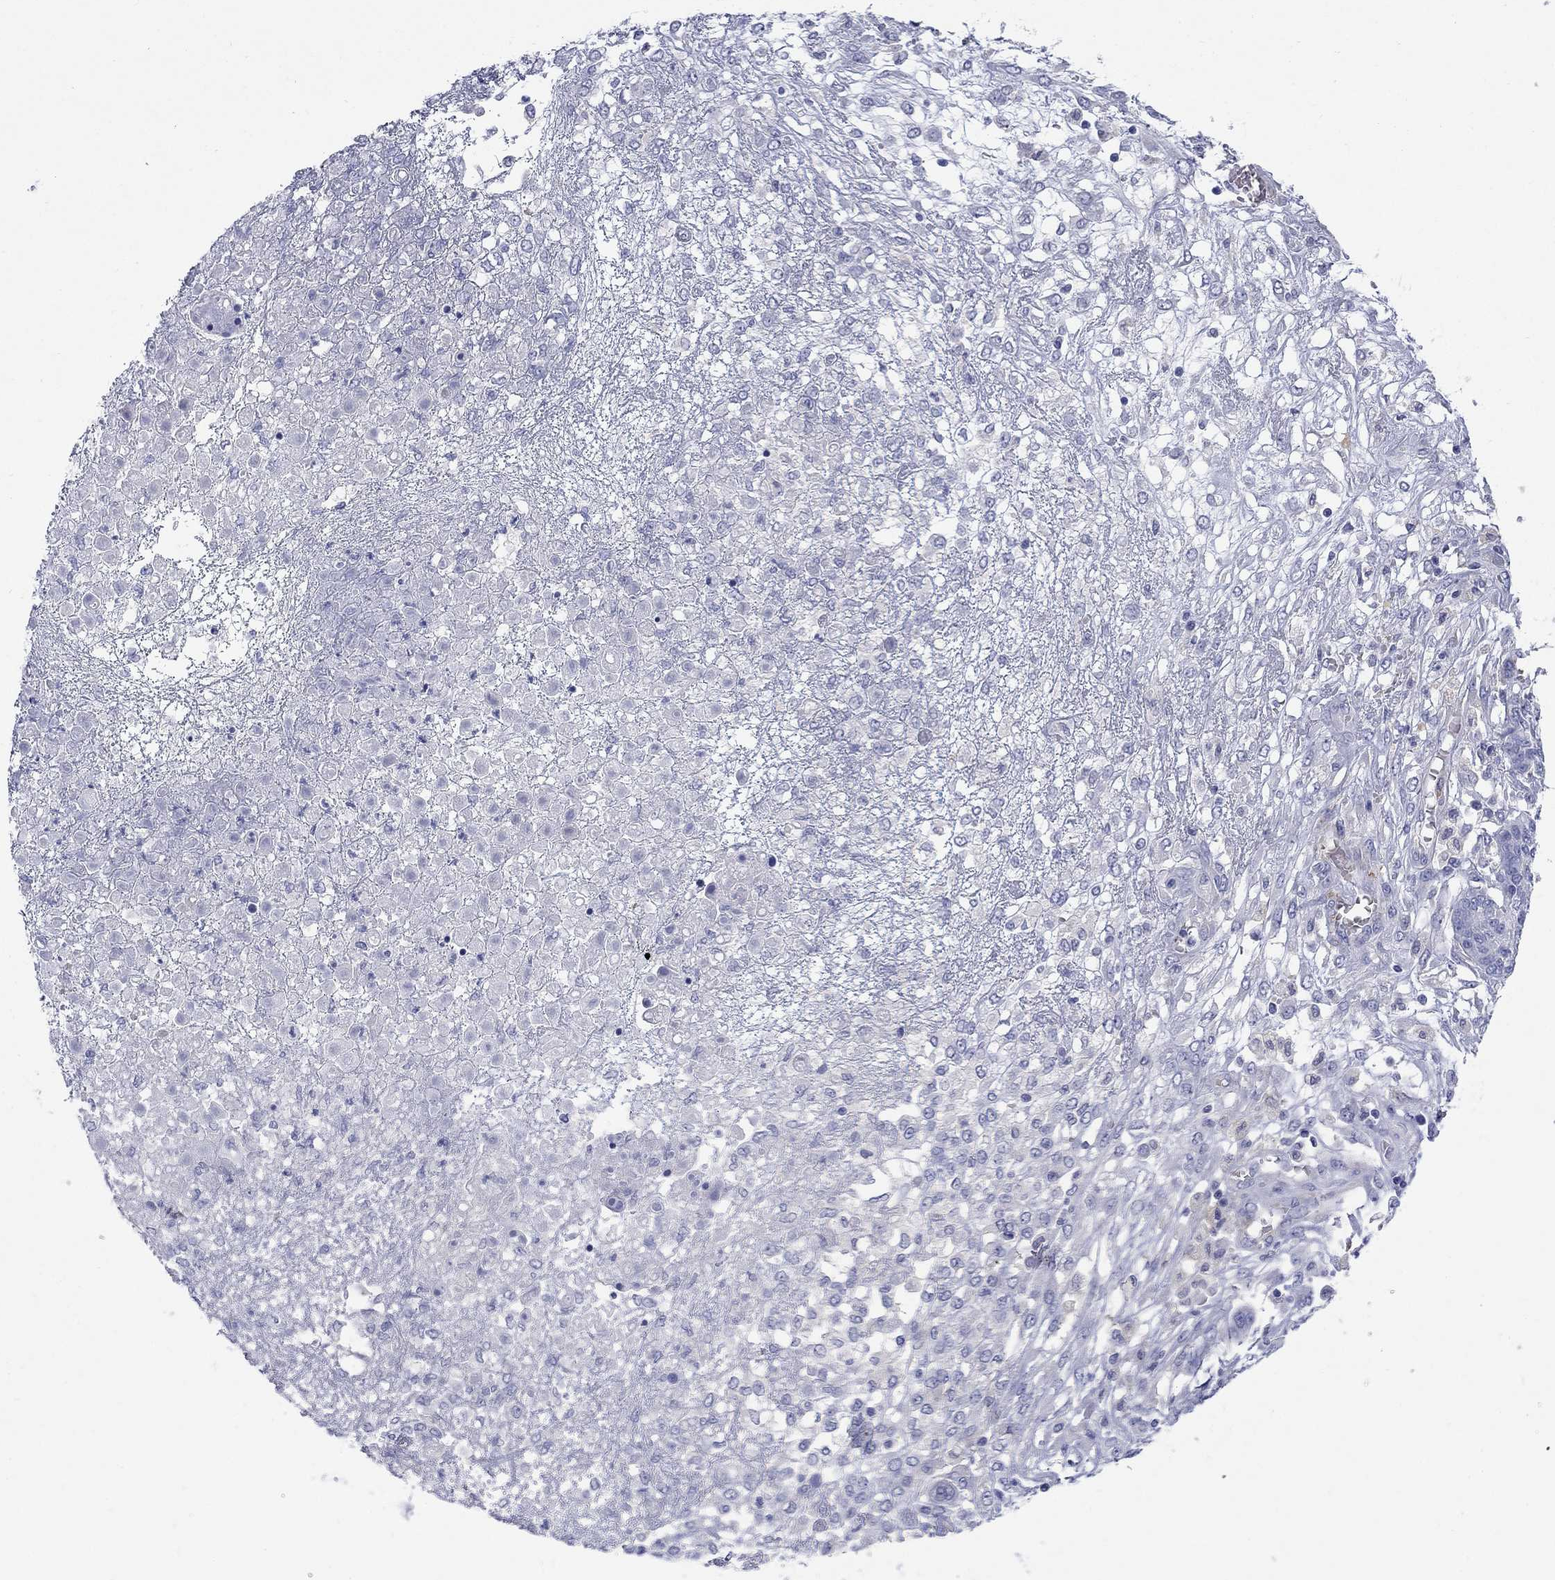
{"staining": {"intensity": "negative", "quantity": "none", "location": "none"}, "tissue": "ovarian cancer", "cell_type": "Tumor cells", "image_type": "cancer", "snomed": [{"axis": "morphology", "description": "Cystadenocarcinoma, serous, NOS"}, {"axis": "topography", "description": "Ovary"}], "caption": "Ovarian cancer (serous cystadenocarcinoma) was stained to show a protein in brown. There is no significant staining in tumor cells.", "gene": "PTPRZ1", "patient": {"sex": "female", "age": 67}}